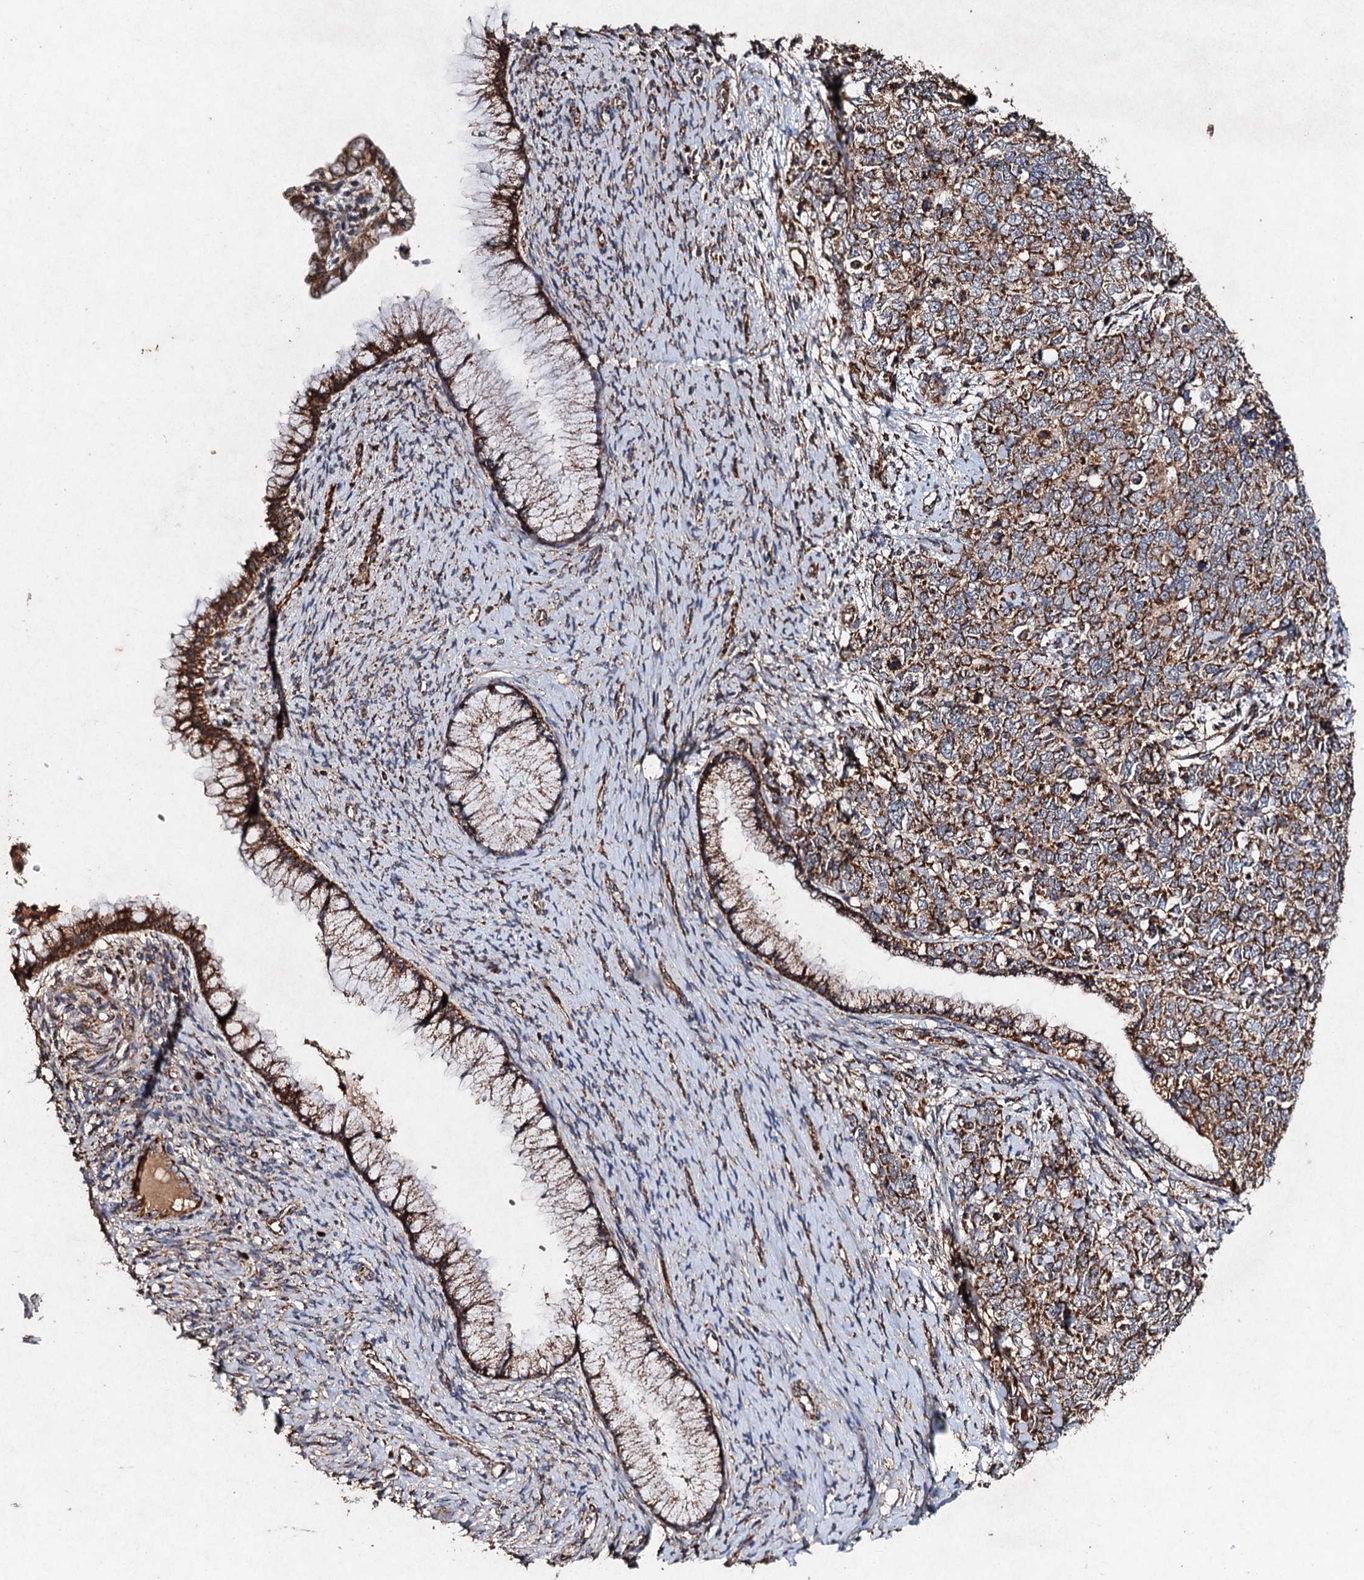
{"staining": {"intensity": "moderate", "quantity": ">75%", "location": "cytoplasmic/membranous"}, "tissue": "cervical cancer", "cell_type": "Tumor cells", "image_type": "cancer", "snomed": [{"axis": "morphology", "description": "Squamous cell carcinoma, NOS"}, {"axis": "topography", "description": "Cervix"}], "caption": "Immunohistochemistry (IHC) histopathology image of cervical cancer stained for a protein (brown), which displays medium levels of moderate cytoplasmic/membranous staining in about >75% of tumor cells.", "gene": "NDUFA13", "patient": {"sex": "female", "age": 63}}